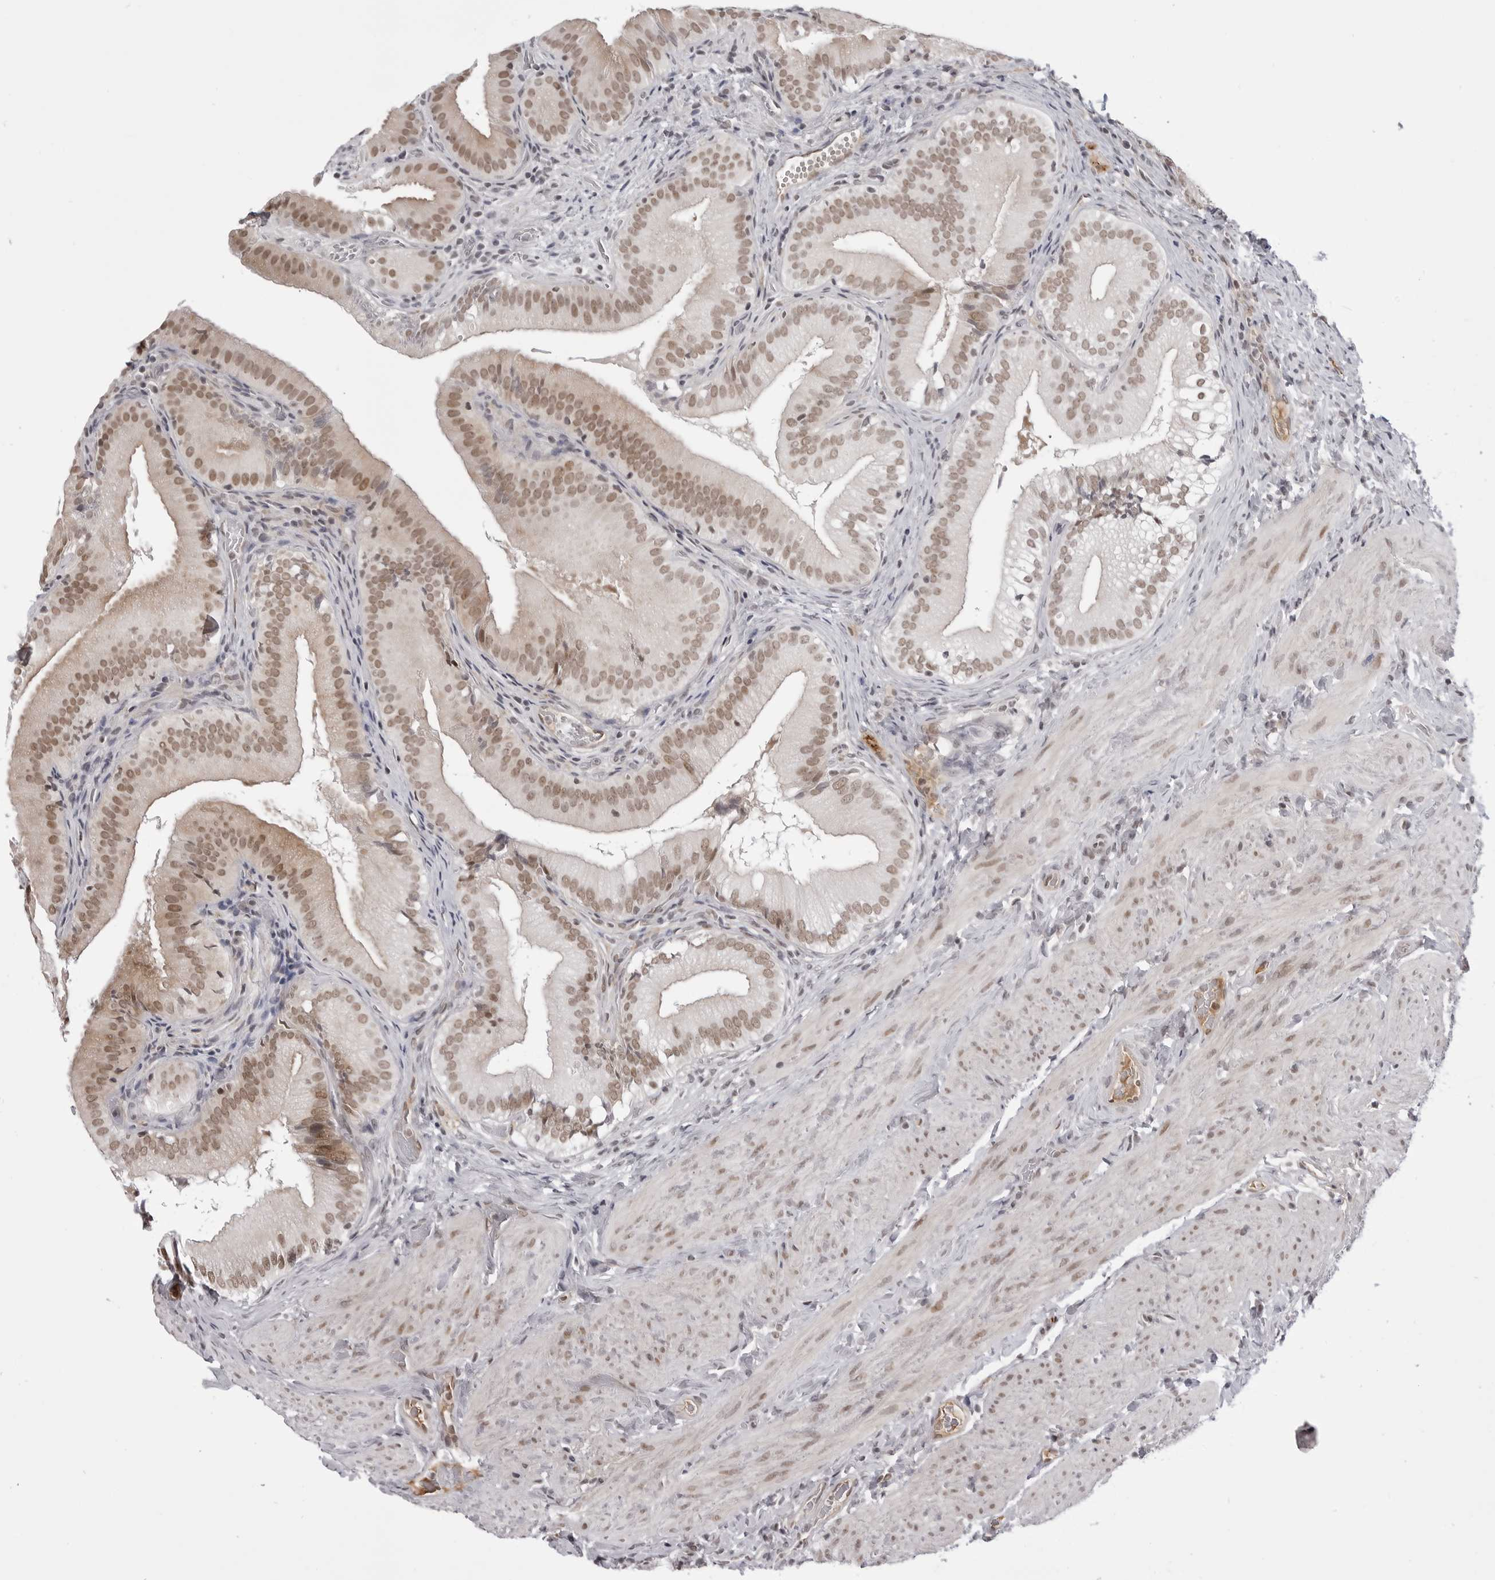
{"staining": {"intensity": "moderate", "quantity": ">75%", "location": "nuclear"}, "tissue": "gallbladder", "cell_type": "Glandular cells", "image_type": "normal", "snomed": [{"axis": "morphology", "description": "Normal tissue, NOS"}, {"axis": "topography", "description": "Gallbladder"}], "caption": "Brown immunohistochemical staining in unremarkable gallbladder shows moderate nuclear expression in about >75% of glandular cells.", "gene": "PHF3", "patient": {"sex": "female", "age": 30}}